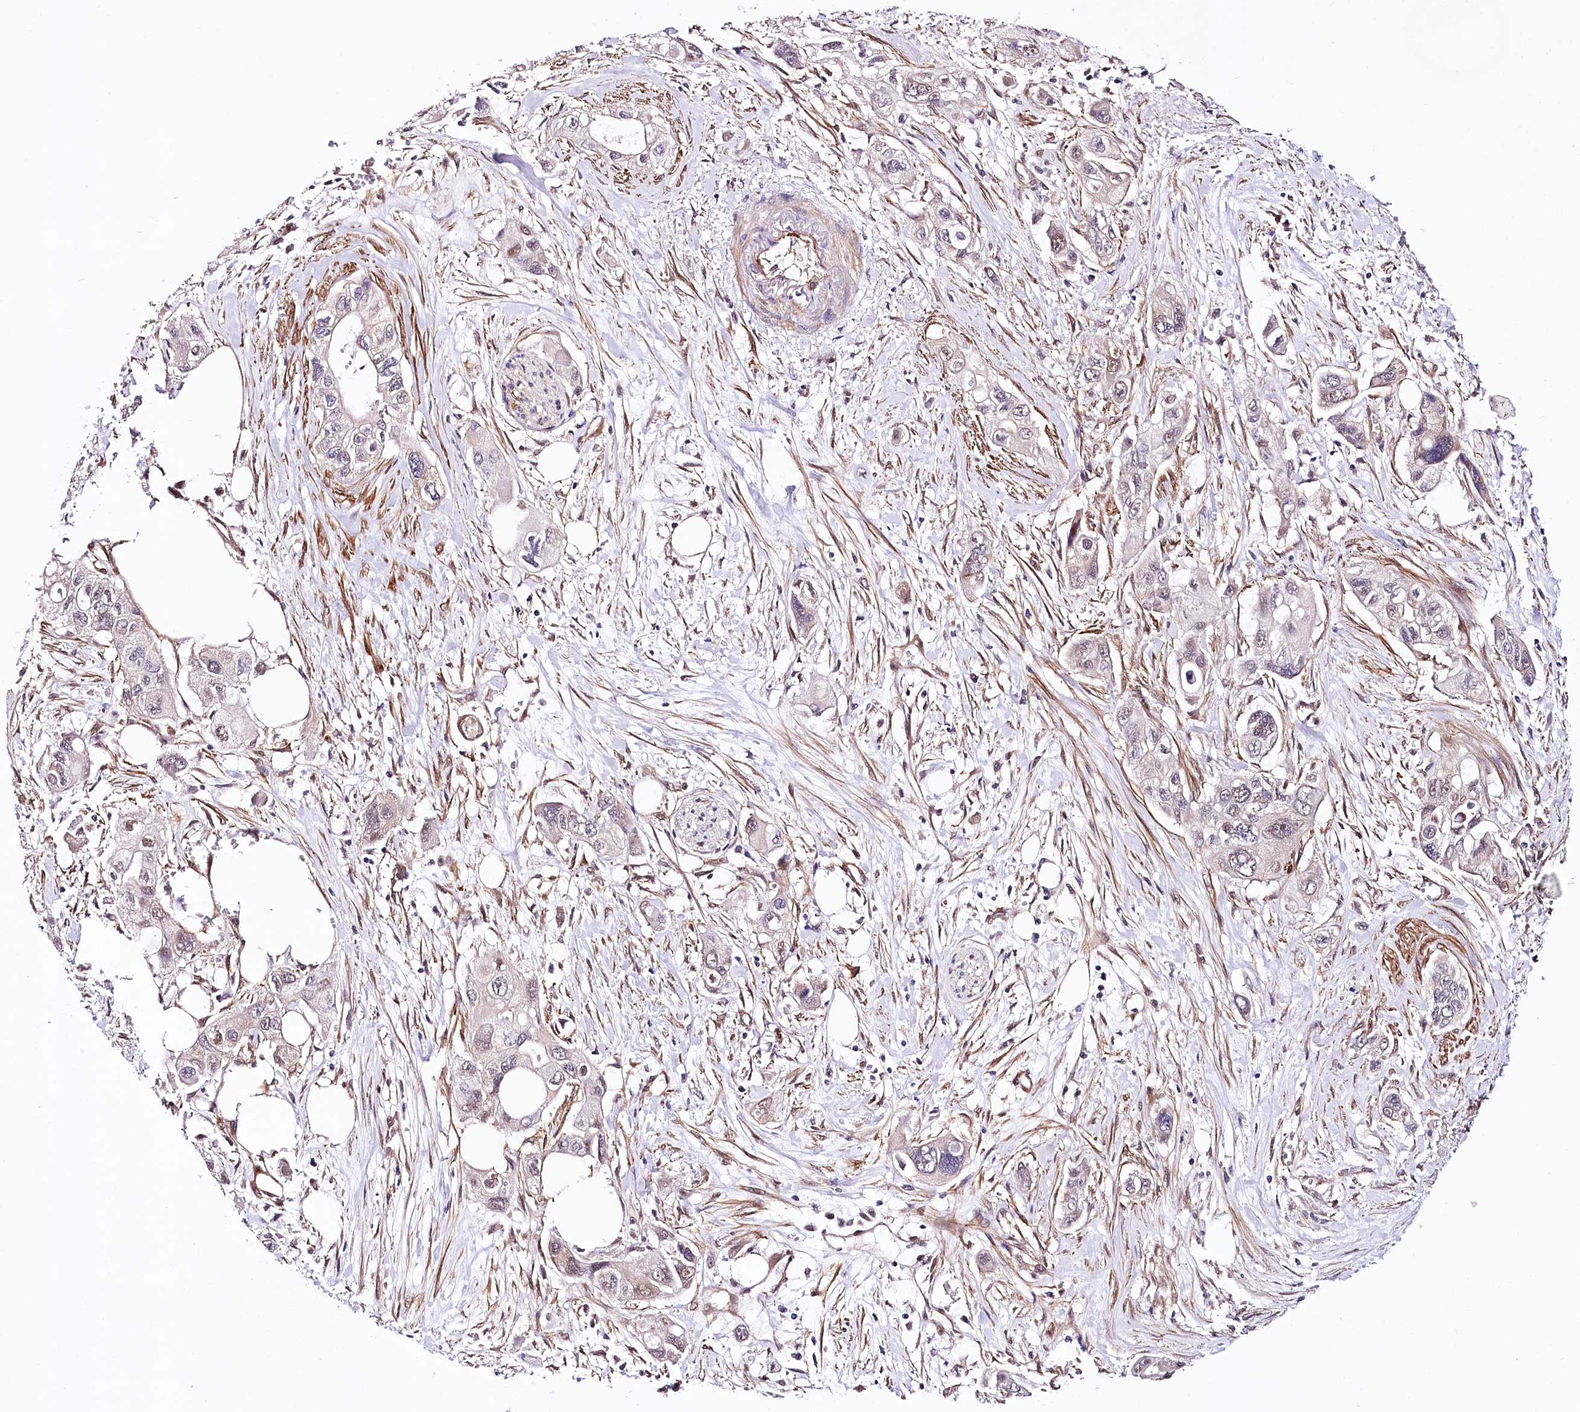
{"staining": {"intensity": "weak", "quantity": "<25%", "location": "nuclear"}, "tissue": "pancreatic cancer", "cell_type": "Tumor cells", "image_type": "cancer", "snomed": [{"axis": "morphology", "description": "Adenocarcinoma, NOS"}, {"axis": "topography", "description": "Pancreas"}], "caption": "Immunohistochemistry of adenocarcinoma (pancreatic) shows no staining in tumor cells.", "gene": "PPP2R5B", "patient": {"sex": "male", "age": 75}}